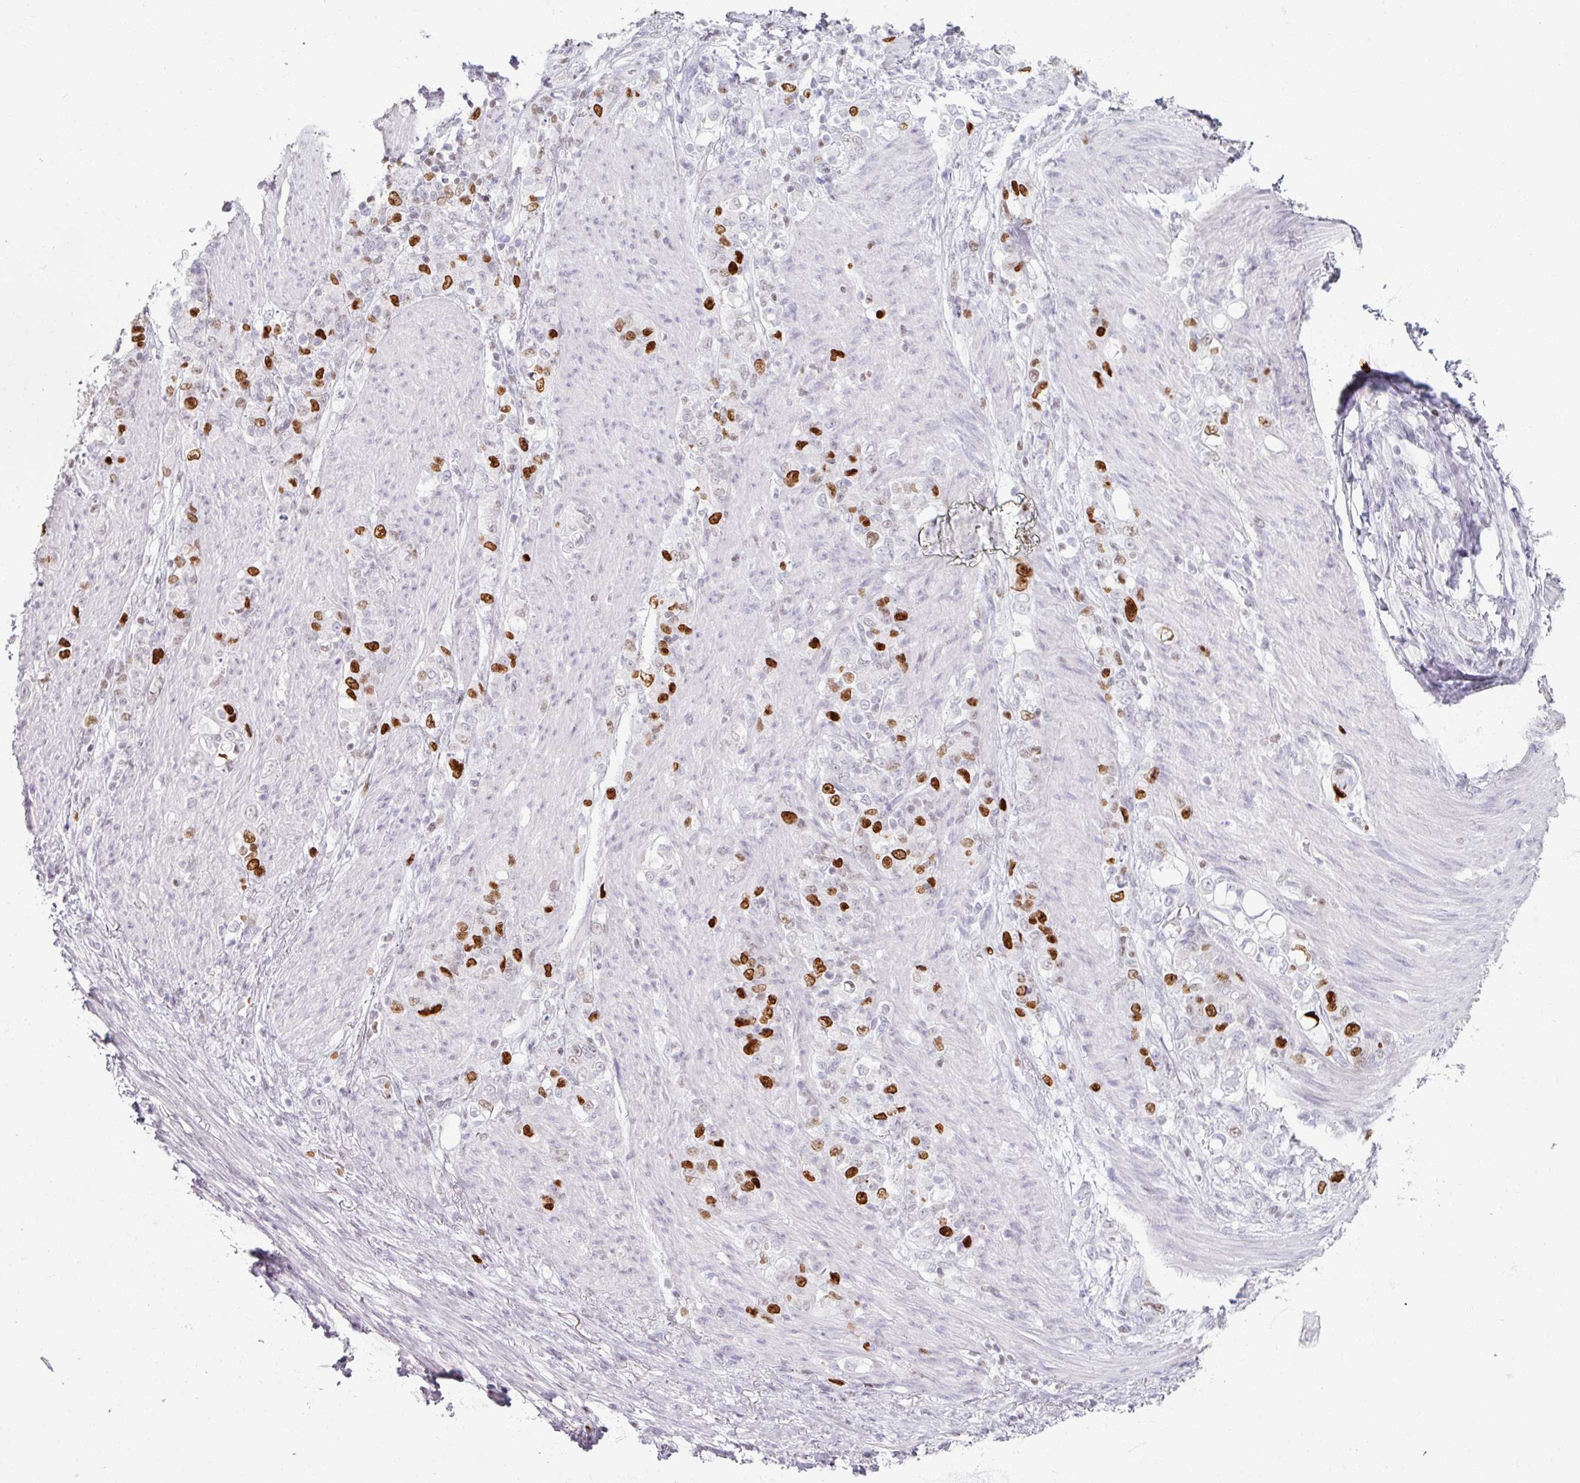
{"staining": {"intensity": "strong", "quantity": ">75%", "location": "nuclear"}, "tissue": "stomach cancer", "cell_type": "Tumor cells", "image_type": "cancer", "snomed": [{"axis": "morphology", "description": "Adenocarcinoma, NOS"}, {"axis": "topography", "description": "Stomach"}], "caption": "IHC histopathology image of neoplastic tissue: human stomach cancer (adenocarcinoma) stained using immunohistochemistry displays high levels of strong protein expression localized specifically in the nuclear of tumor cells, appearing as a nuclear brown color.", "gene": "ATAD2", "patient": {"sex": "female", "age": 79}}